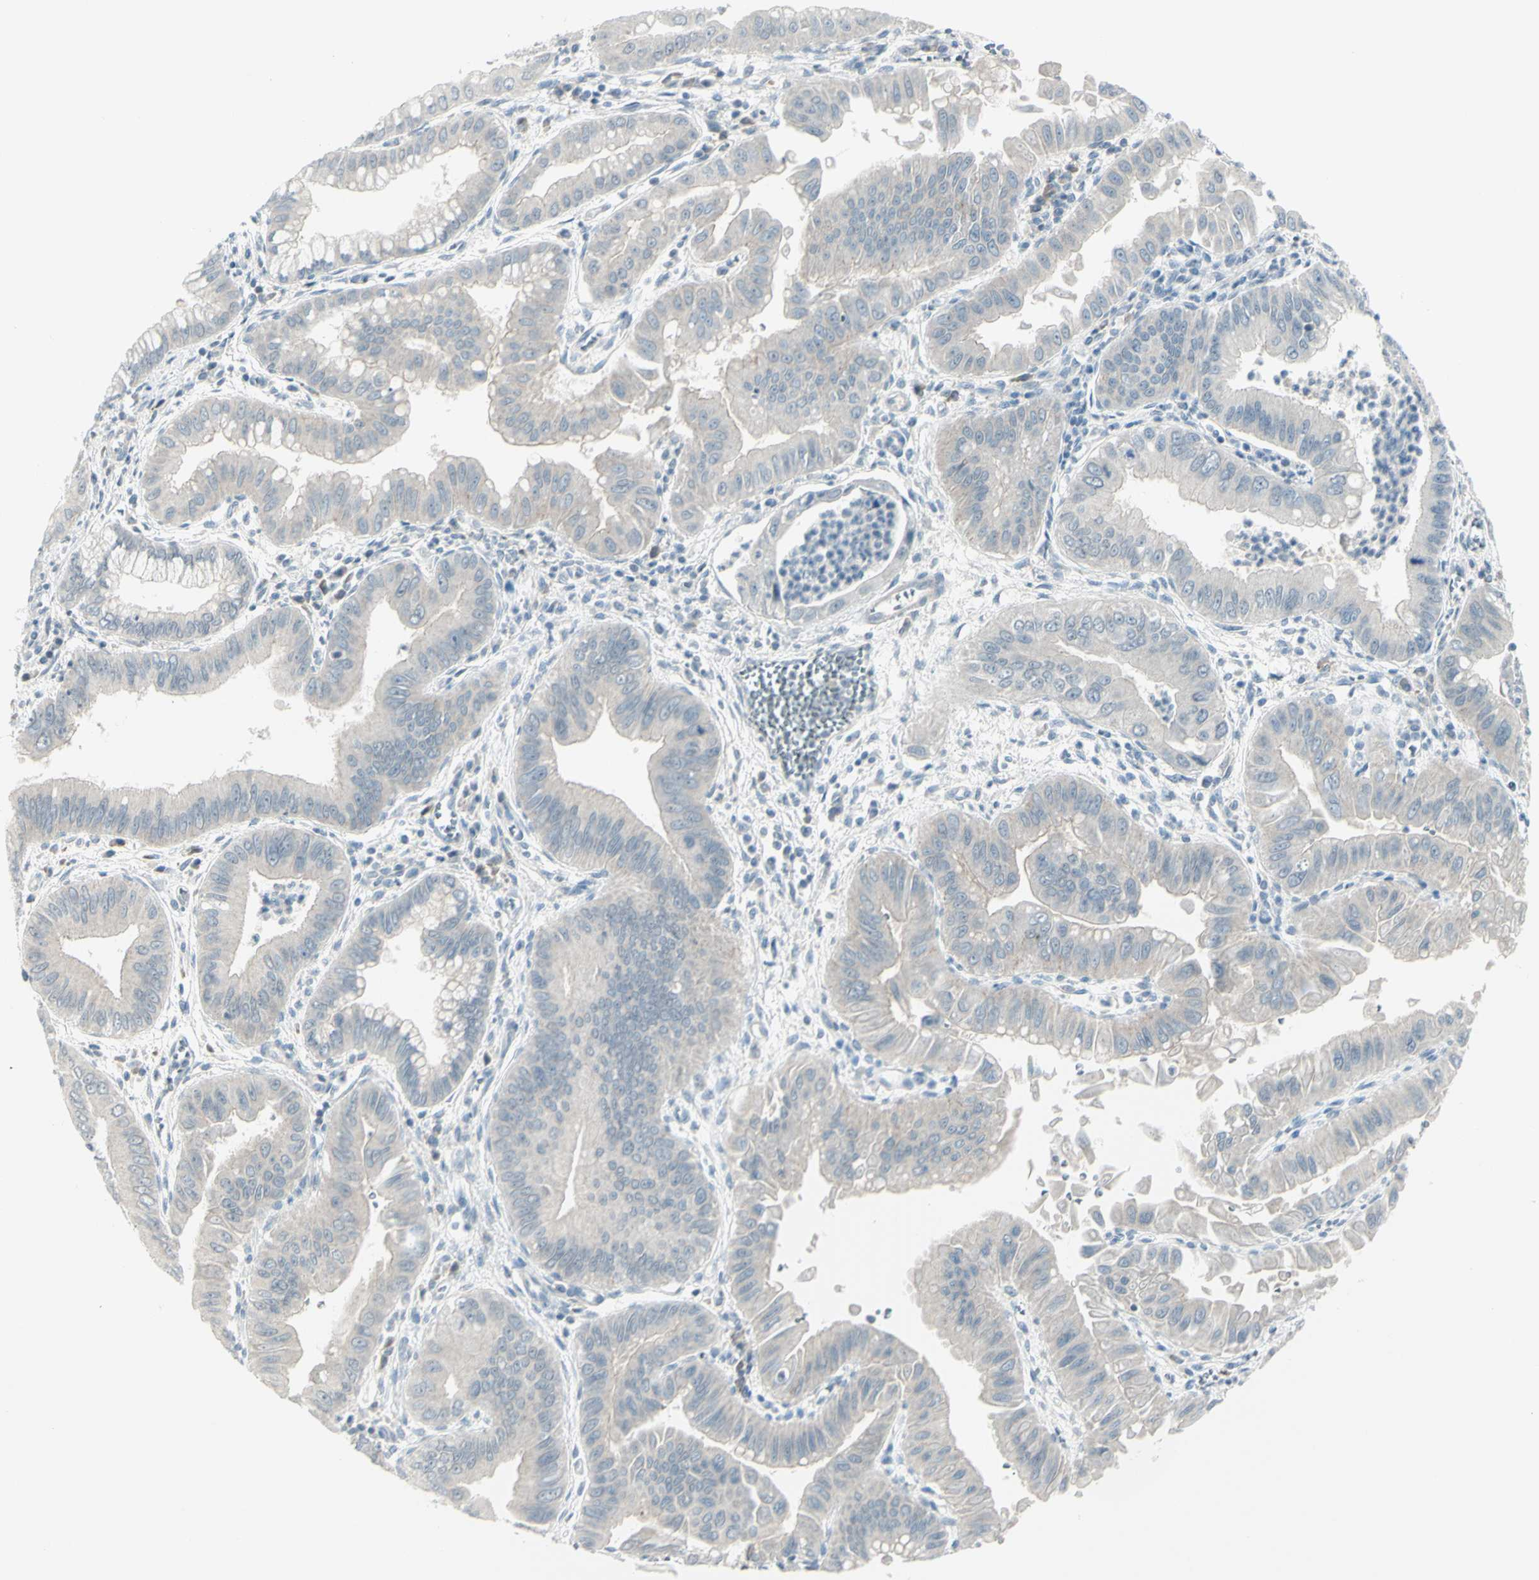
{"staining": {"intensity": "weak", "quantity": ">75%", "location": "cytoplasmic/membranous"}, "tissue": "pancreatic cancer", "cell_type": "Tumor cells", "image_type": "cancer", "snomed": [{"axis": "morphology", "description": "Normal tissue, NOS"}, {"axis": "topography", "description": "Lymph node"}], "caption": "Immunohistochemical staining of human pancreatic cancer exhibits low levels of weak cytoplasmic/membranous protein expression in approximately >75% of tumor cells.", "gene": "SH3GL2", "patient": {"sex": "male", "age": 50}}